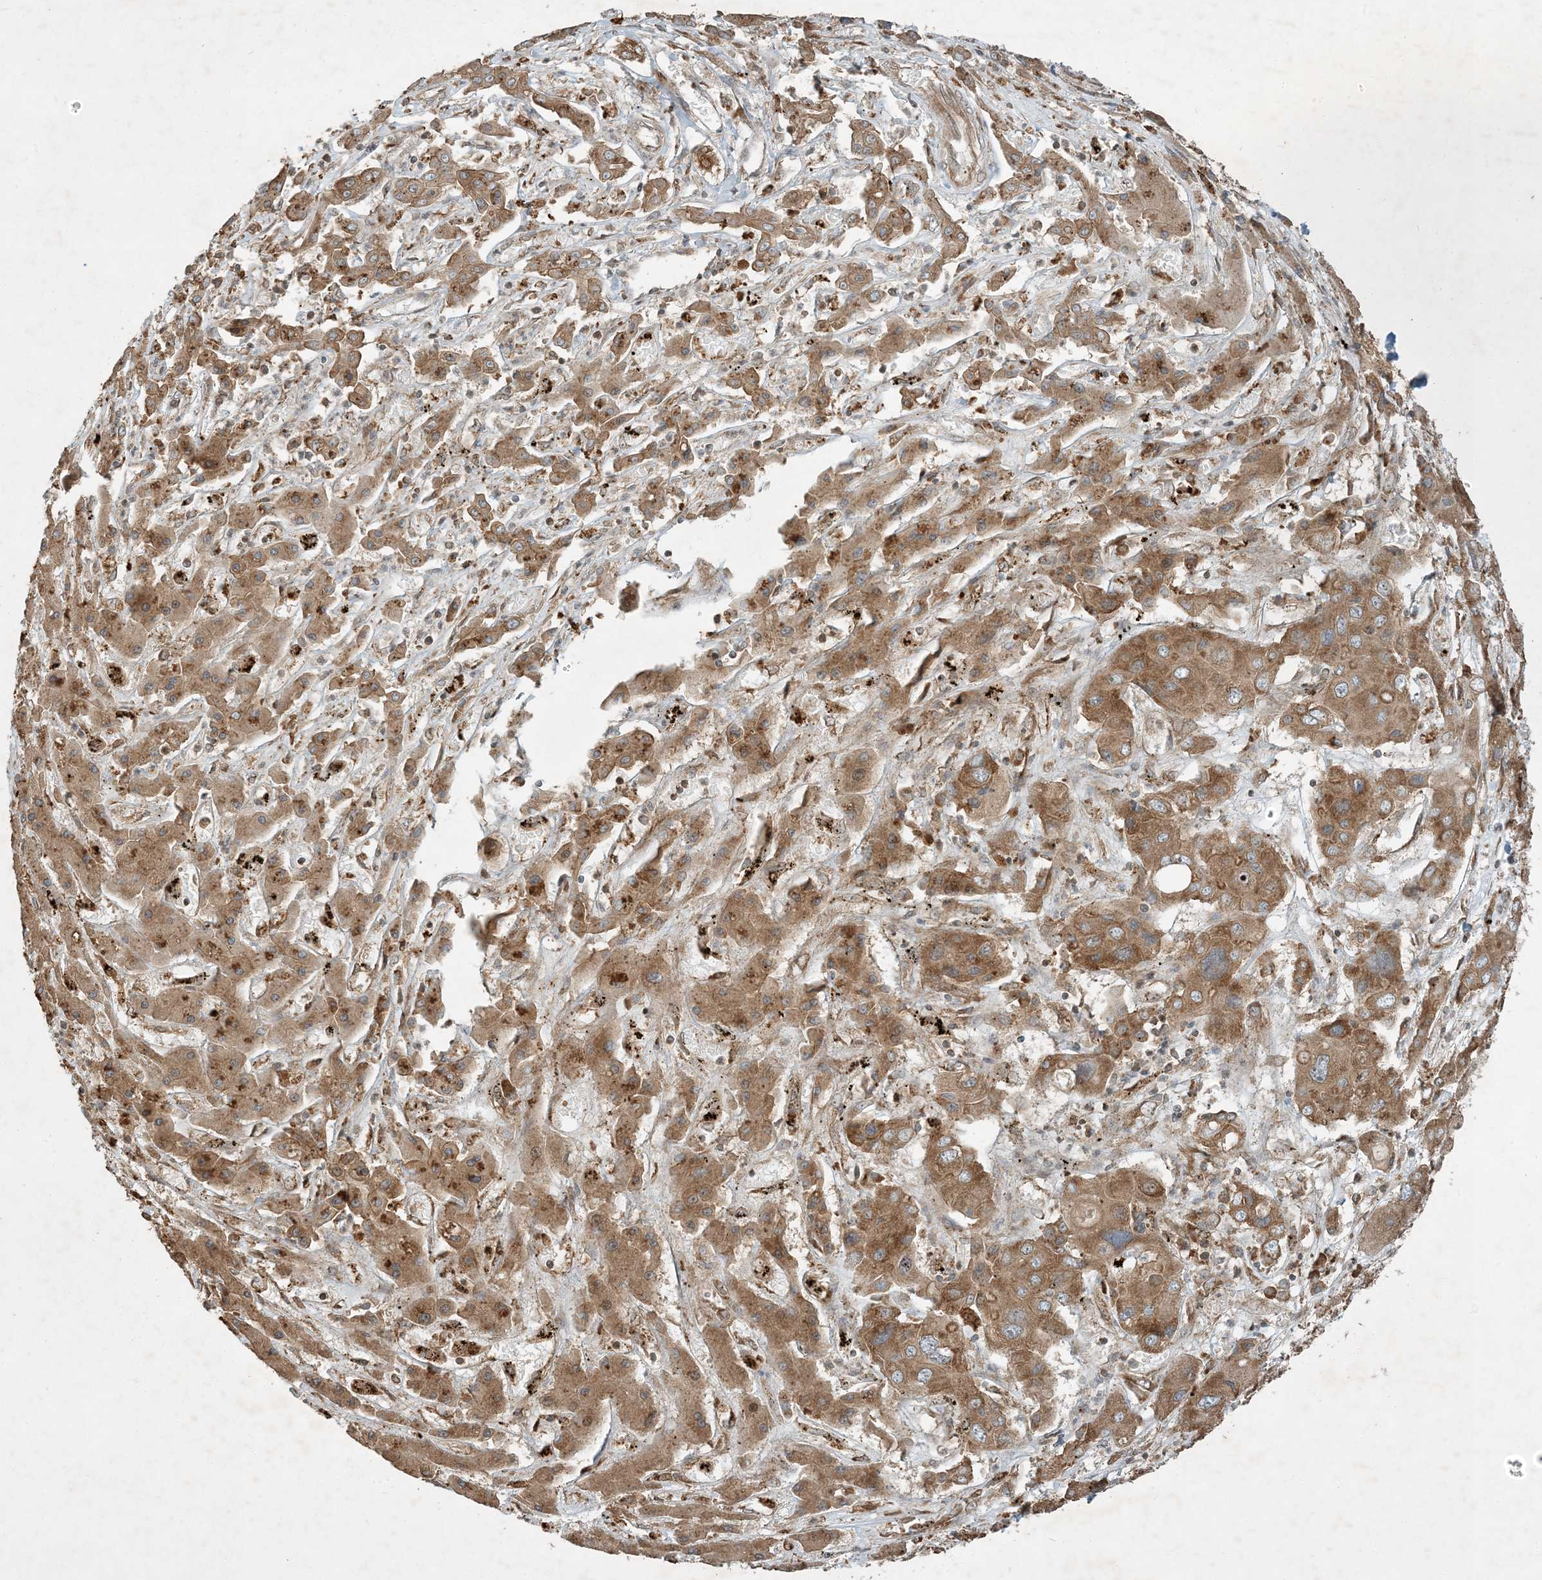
{"staining": {"intensity": "moderate", "quantity": ">75%", "location": "cytoplasmic/membranous"}, "tissue": "liver cancer", "cell_type": "Tumor cells", "image_type": "cancer", "snomed": [{"axis": "morphology", "description": "Cholangiocarcinoma"}, {"axis": "topography", "description": "Liver"}], "caption": "There is medium levels of moderate cytoplasmic/membranous positivity in tumor cells of liver cancer (cholangiocarcinoma), as demonstrated by immunohistochemical staining (brown color).", "gene": "COMMD8", "patient": {"sex": "male", "age": 67}}